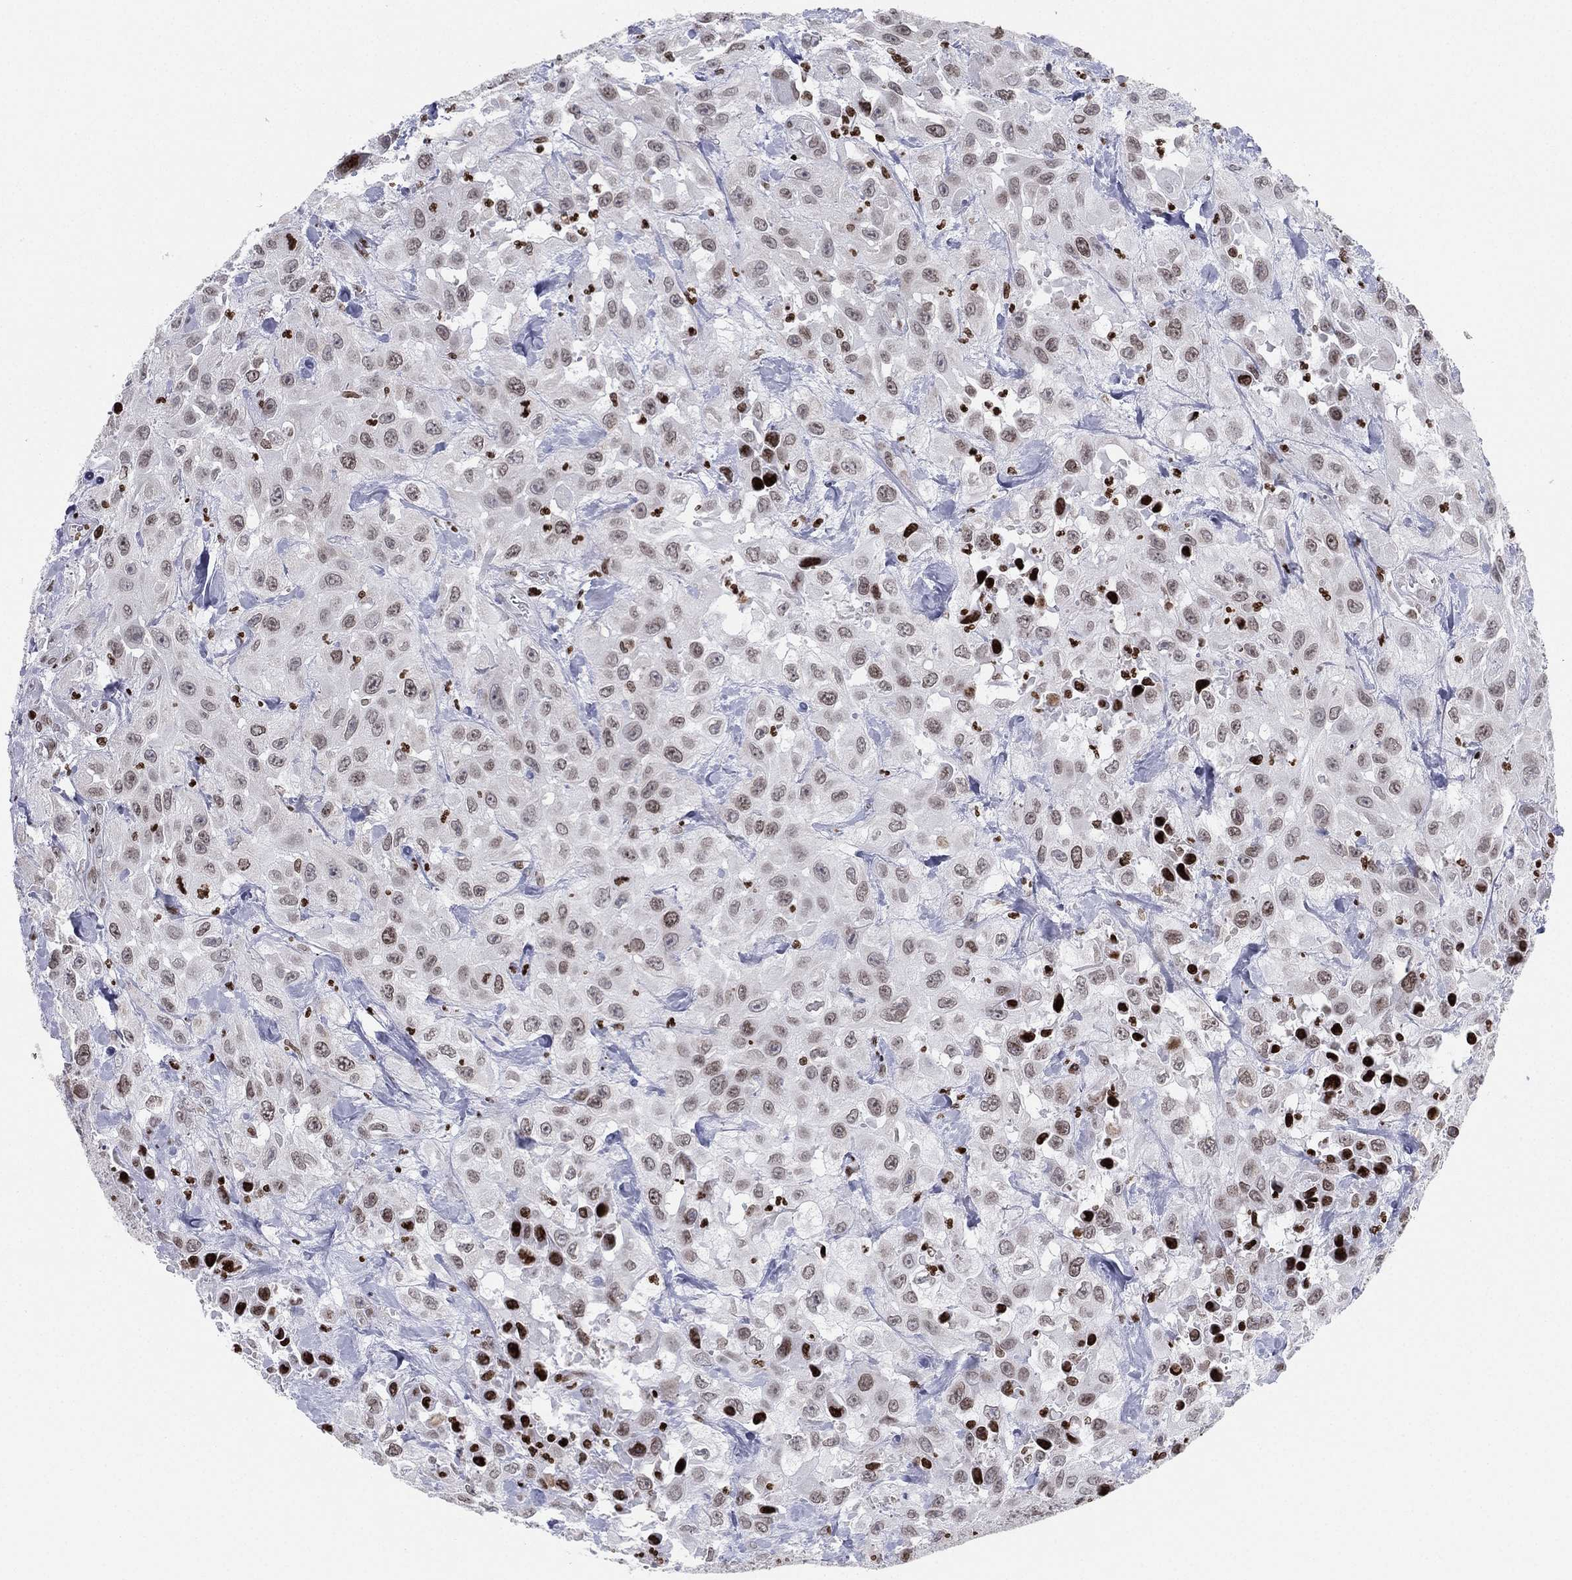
{"staining": {"intensity": "weak", "quantity": "<25%", "location": "nuclear"}, "tissue": "urothelial cancer", "cell_type": "Tumor cells", "image_type": "cancer", "snomed": [{"axis": "morphology", "description": "Urothelial carcinoma, High grade"}, {"axis": "topography", "description": "Urinary bladder"}], "caption": "IHC micrograph of neoplastic tissue: human urothelial carcinoma (high-grade) stained with DAB (3,3'-diaminobenzidine) reveals no significant protein staining in tumor cells. The staining is performed using DAB brown chromogen with nuclei counter-stained in using hematoxylin.", "gene": "MFSD14A", "patient": {"sex": "male", "age": 79}}